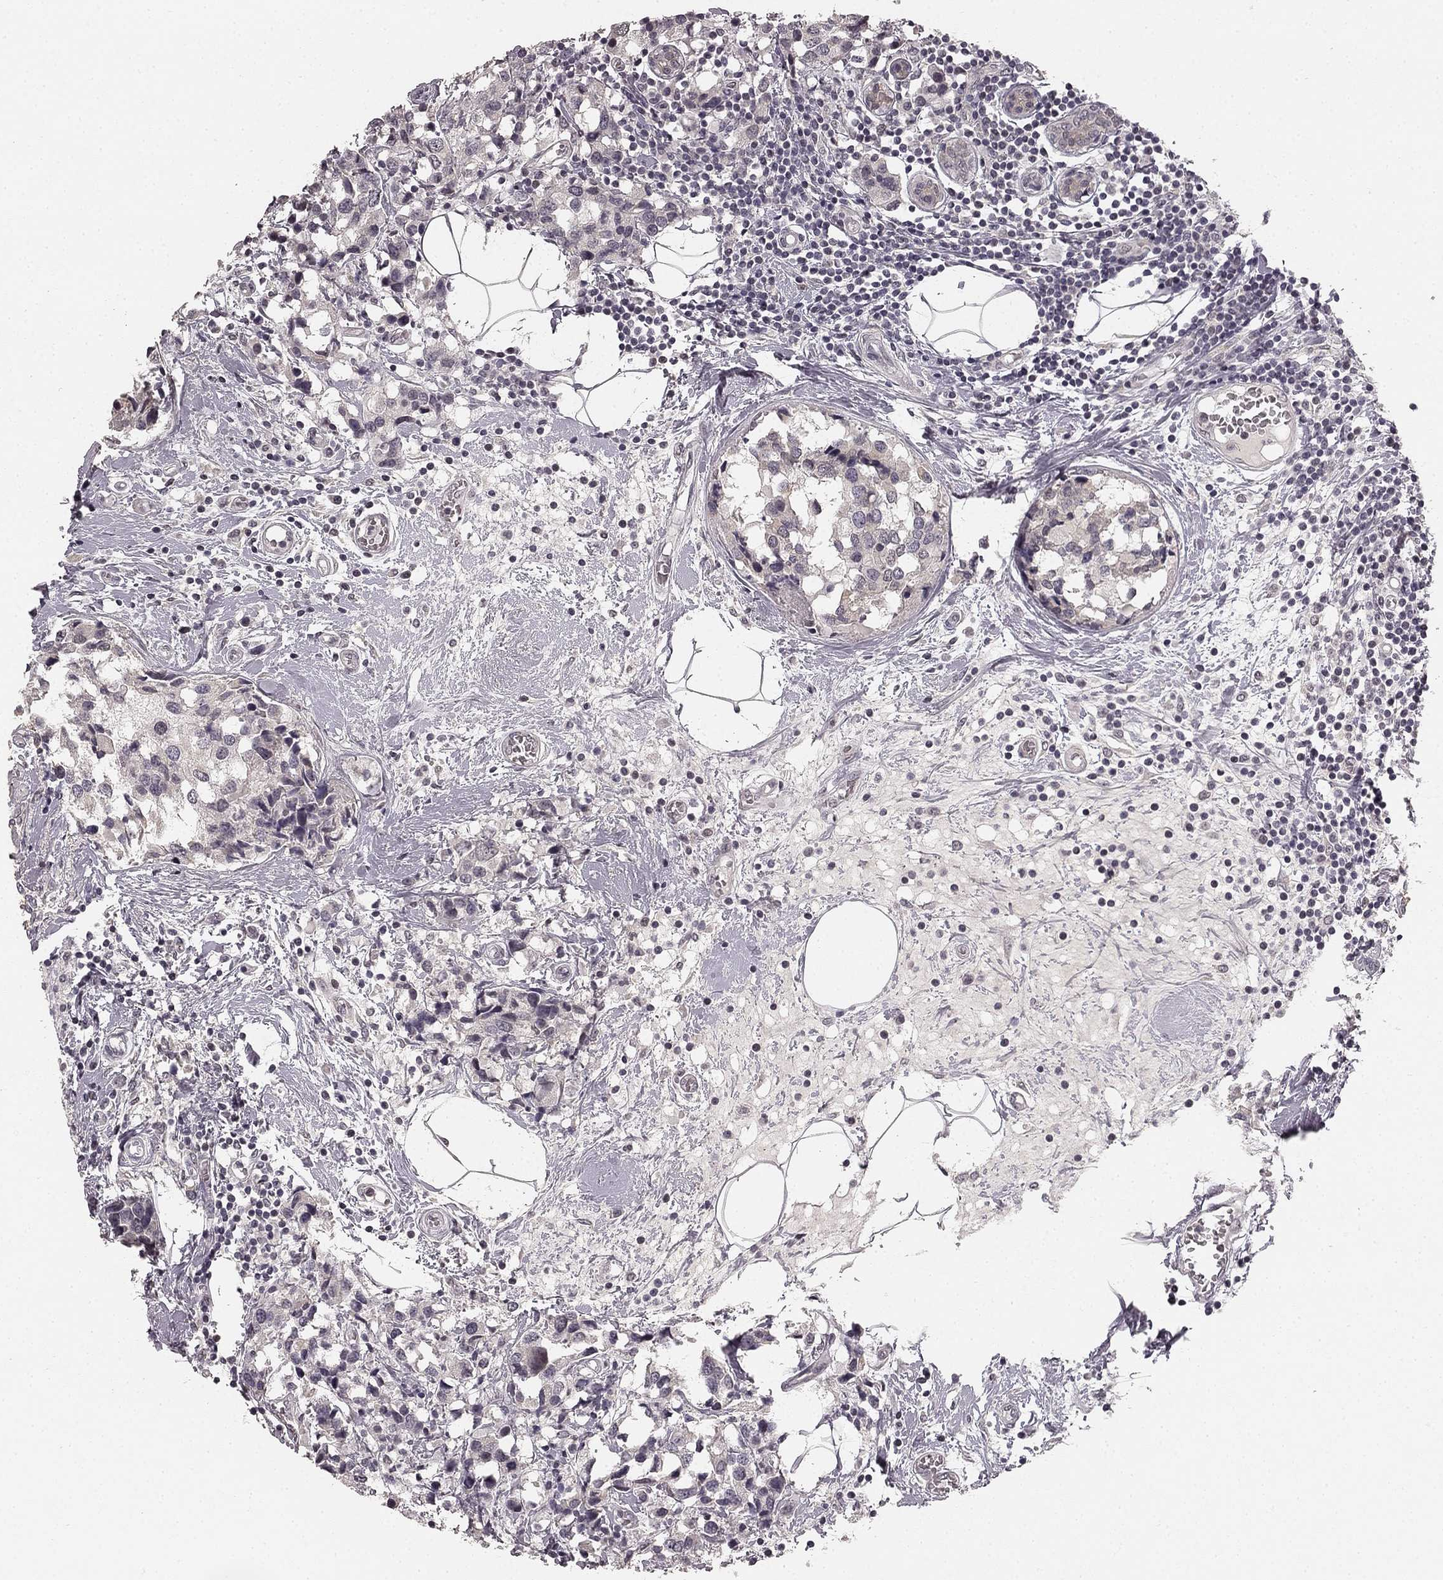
{"staining": {"intensity": "negative", "quantity": "none", "location": "none"}, "tissue": "breast cancer", "cell_type": "Tumor cells", "image_type": "cancer", "snomed": [{"axis": "morphology", "description": "Lobular carcinoma"}, {"axis": "topography", "description": "Breast"}], "caption": "Immunohistochemistry (IHC) micrograph of human breast lobular carcinoma stained for a protein (brown), which exhibits no staining in tumor cells.", "gene": "HCN4", "patient": {"sex": "female", "age": 59}}